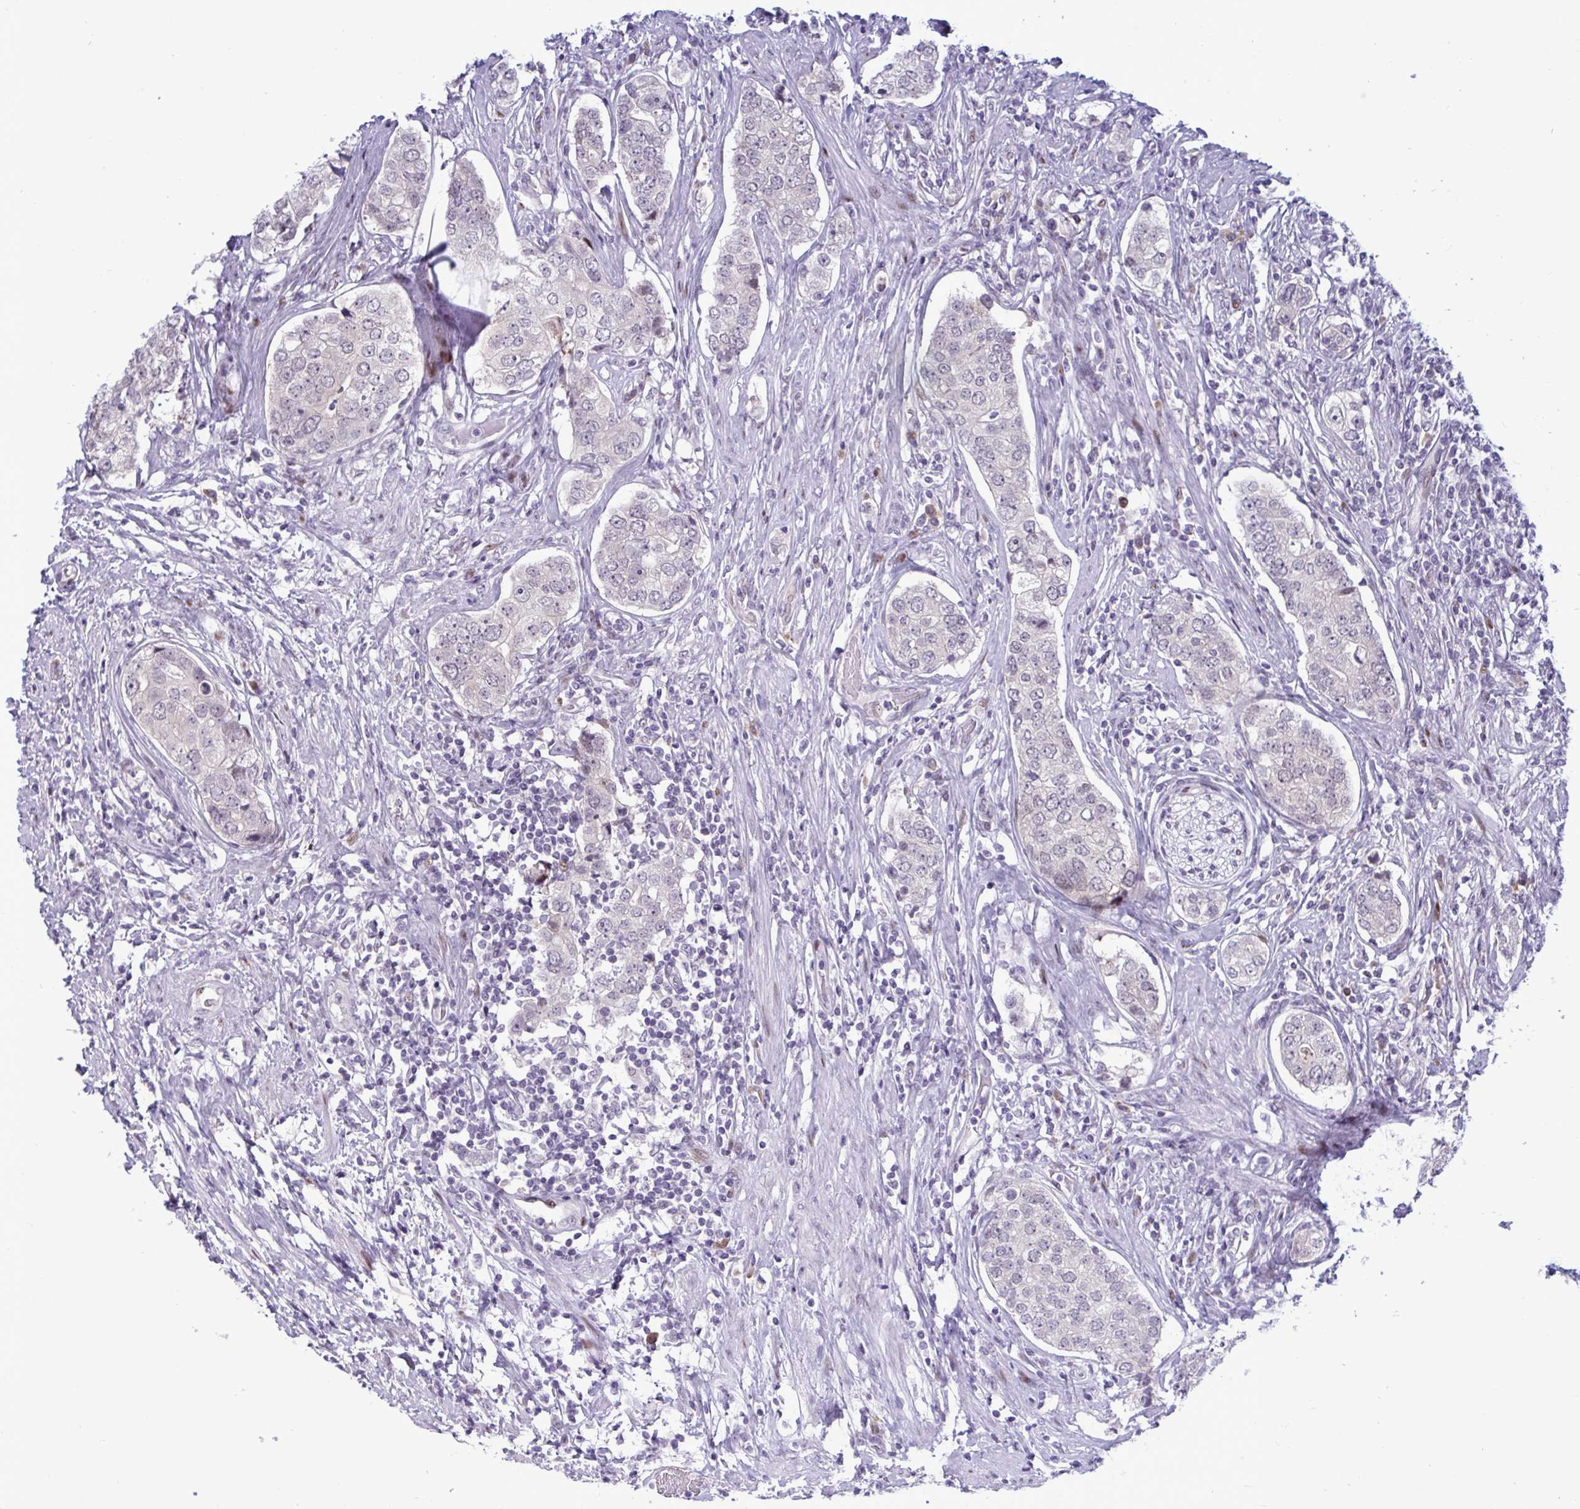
{"staining": {"intensity": "negative", "quantity": "none", "location": "none"}, "tissue": "prostate cancer", "cell_type": "Tumor cells", "image_type": "cancer", "snomed": [{"axis": "morphology", "description": "Adenocarcinoma, High grade"}, {"axis": "topography", "description": "Prostate"}], "caption": "IHC photomicrograph of human prostate cancer stained for a protein (brown), which reveals no staining in tumor cells.", "gene": "TAB1", "patient": {"sex": "male", "age": 60}}